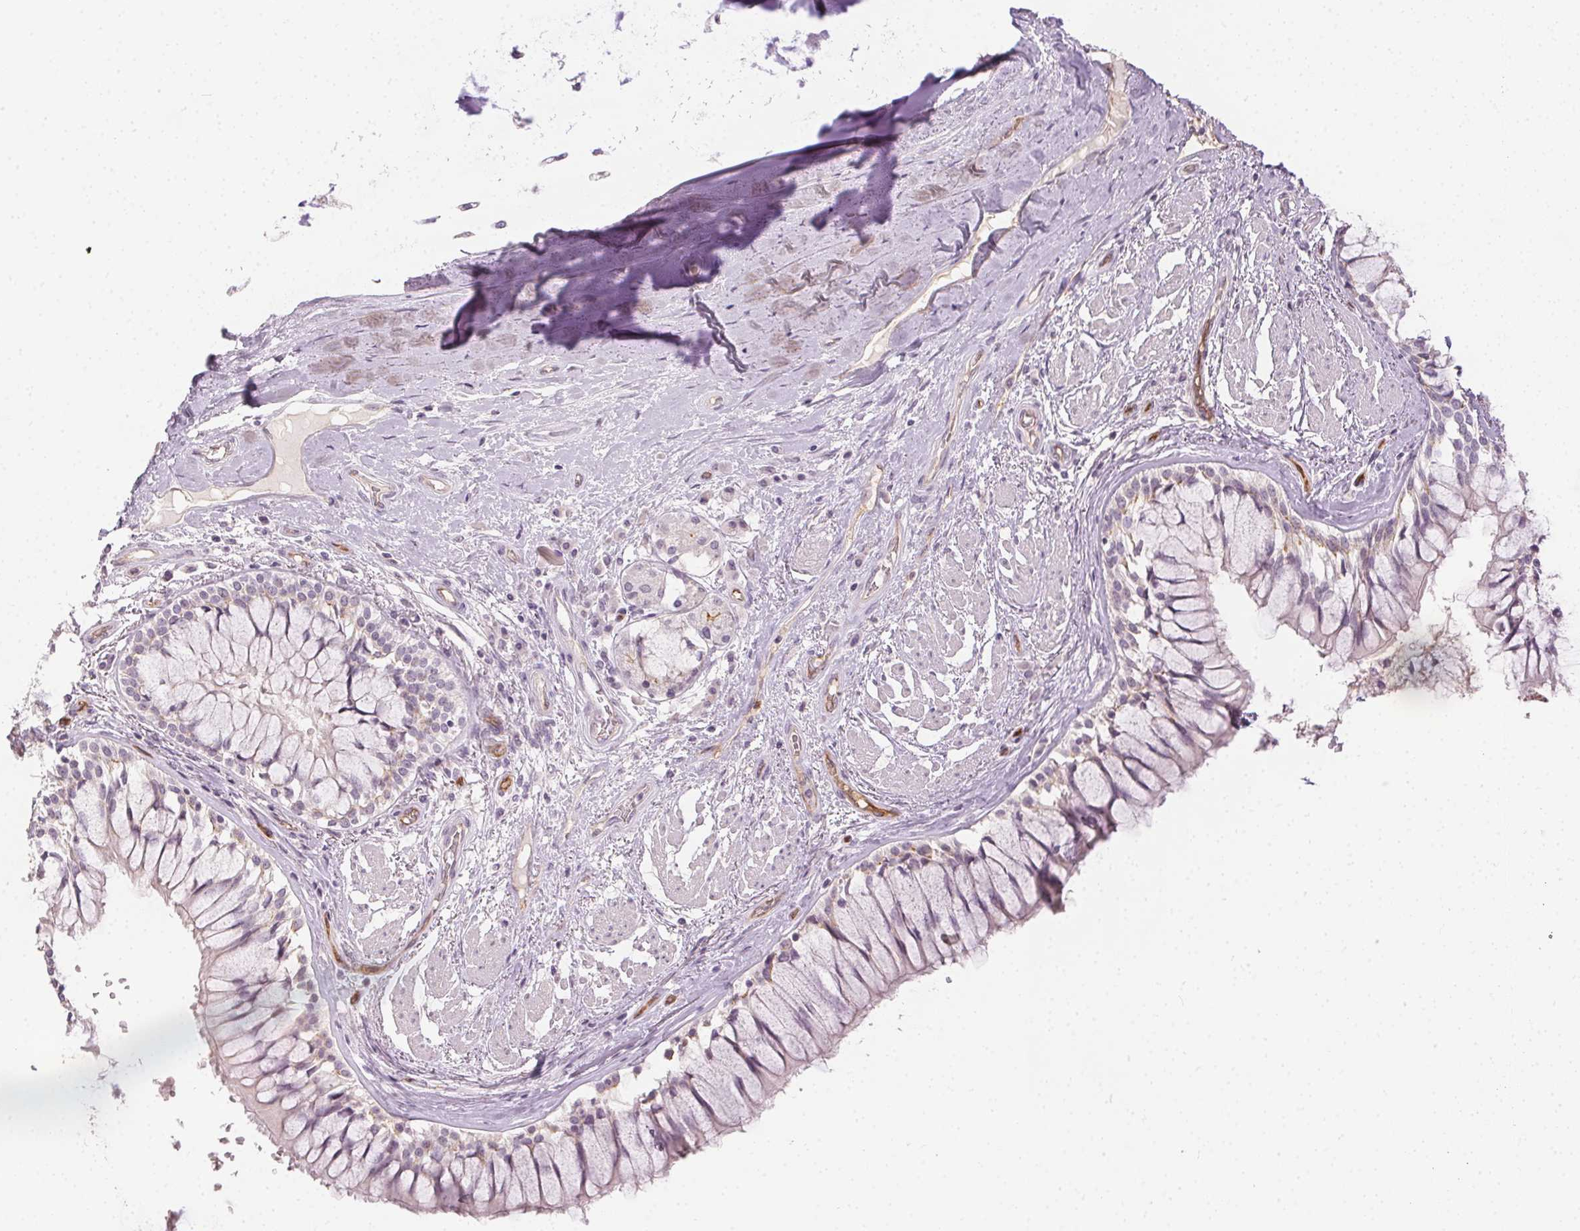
{"staining": {"intensity": "negative", "quantity": "none", "location": "none"}, "tissue": "adipose tissue", "cell_type": "Adipocytes", "image_type": "normal", "snomed": [{"axis": "morphology", "description": "Normal tissue, NOS"}, {"axis": "topography", "description": "Cartilage tissue"}, {"axis": "topography", "description": "Bronchus"}], "caption": "The image demonstrates no significant positivity in adipocytes of adipose tissue. Nuclei are stained in blue.", "gene": "PODXL", "patient": {"sex": "male", "age": 64}}